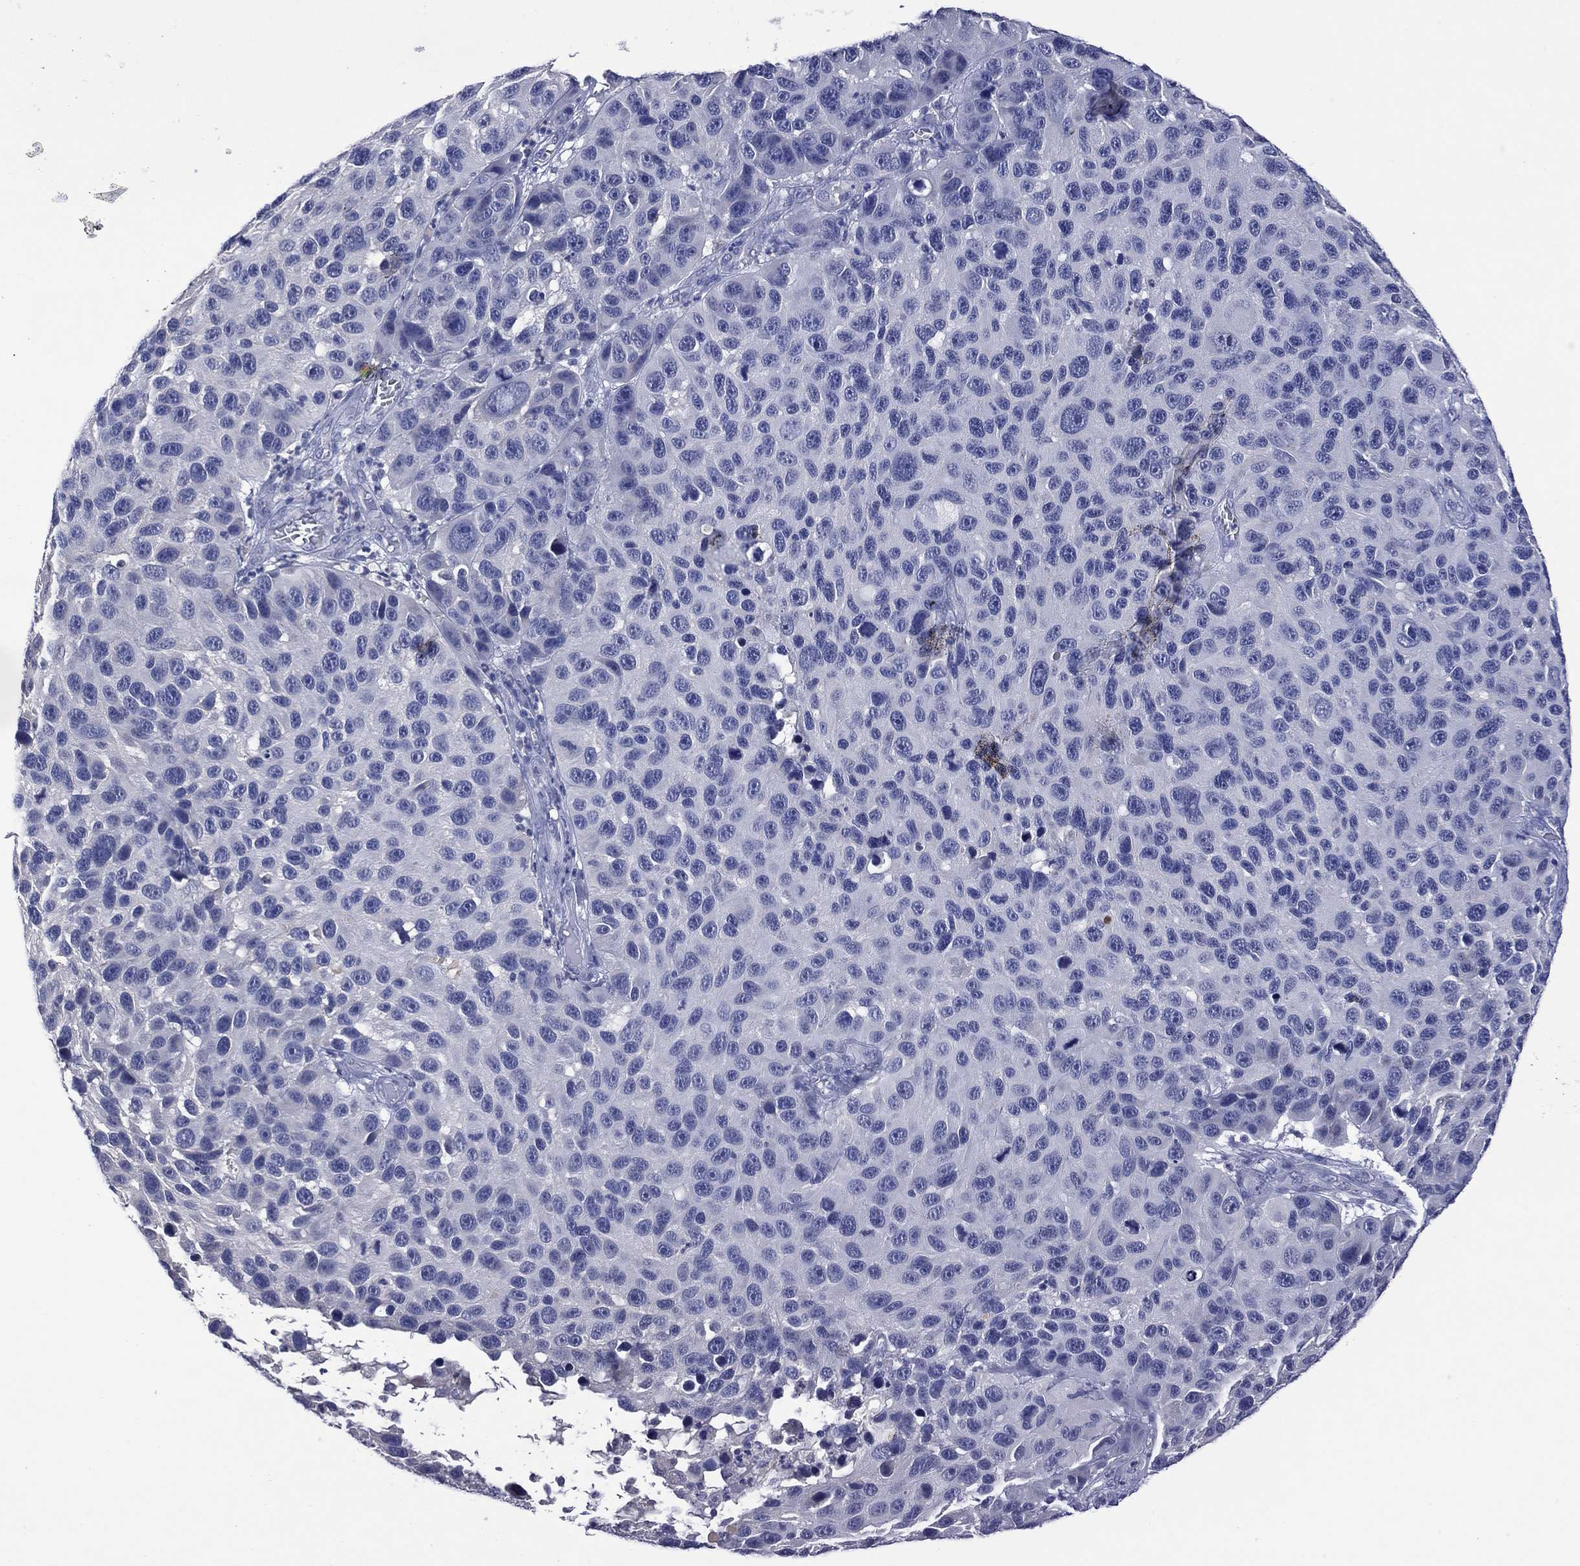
{"staining": {"intensity": "negative", "quantity": "none", "location": "none"}, "tissue": "melanoma", "cell_type": "Tumor cells", "image_type": "cancer", "snomed": [{"axis": "morphology", "description": "Malignant melanoma, NOS"}, {"axis": "topography", "description": "Skin"}], "caption": "IHC of melanoma reveals no staining in tumor cells. (Immunohistochemistry, brightfield microscopy, high magnification).", "gene": "ASB10", "patient": {"sex": "male", "age": 53}}